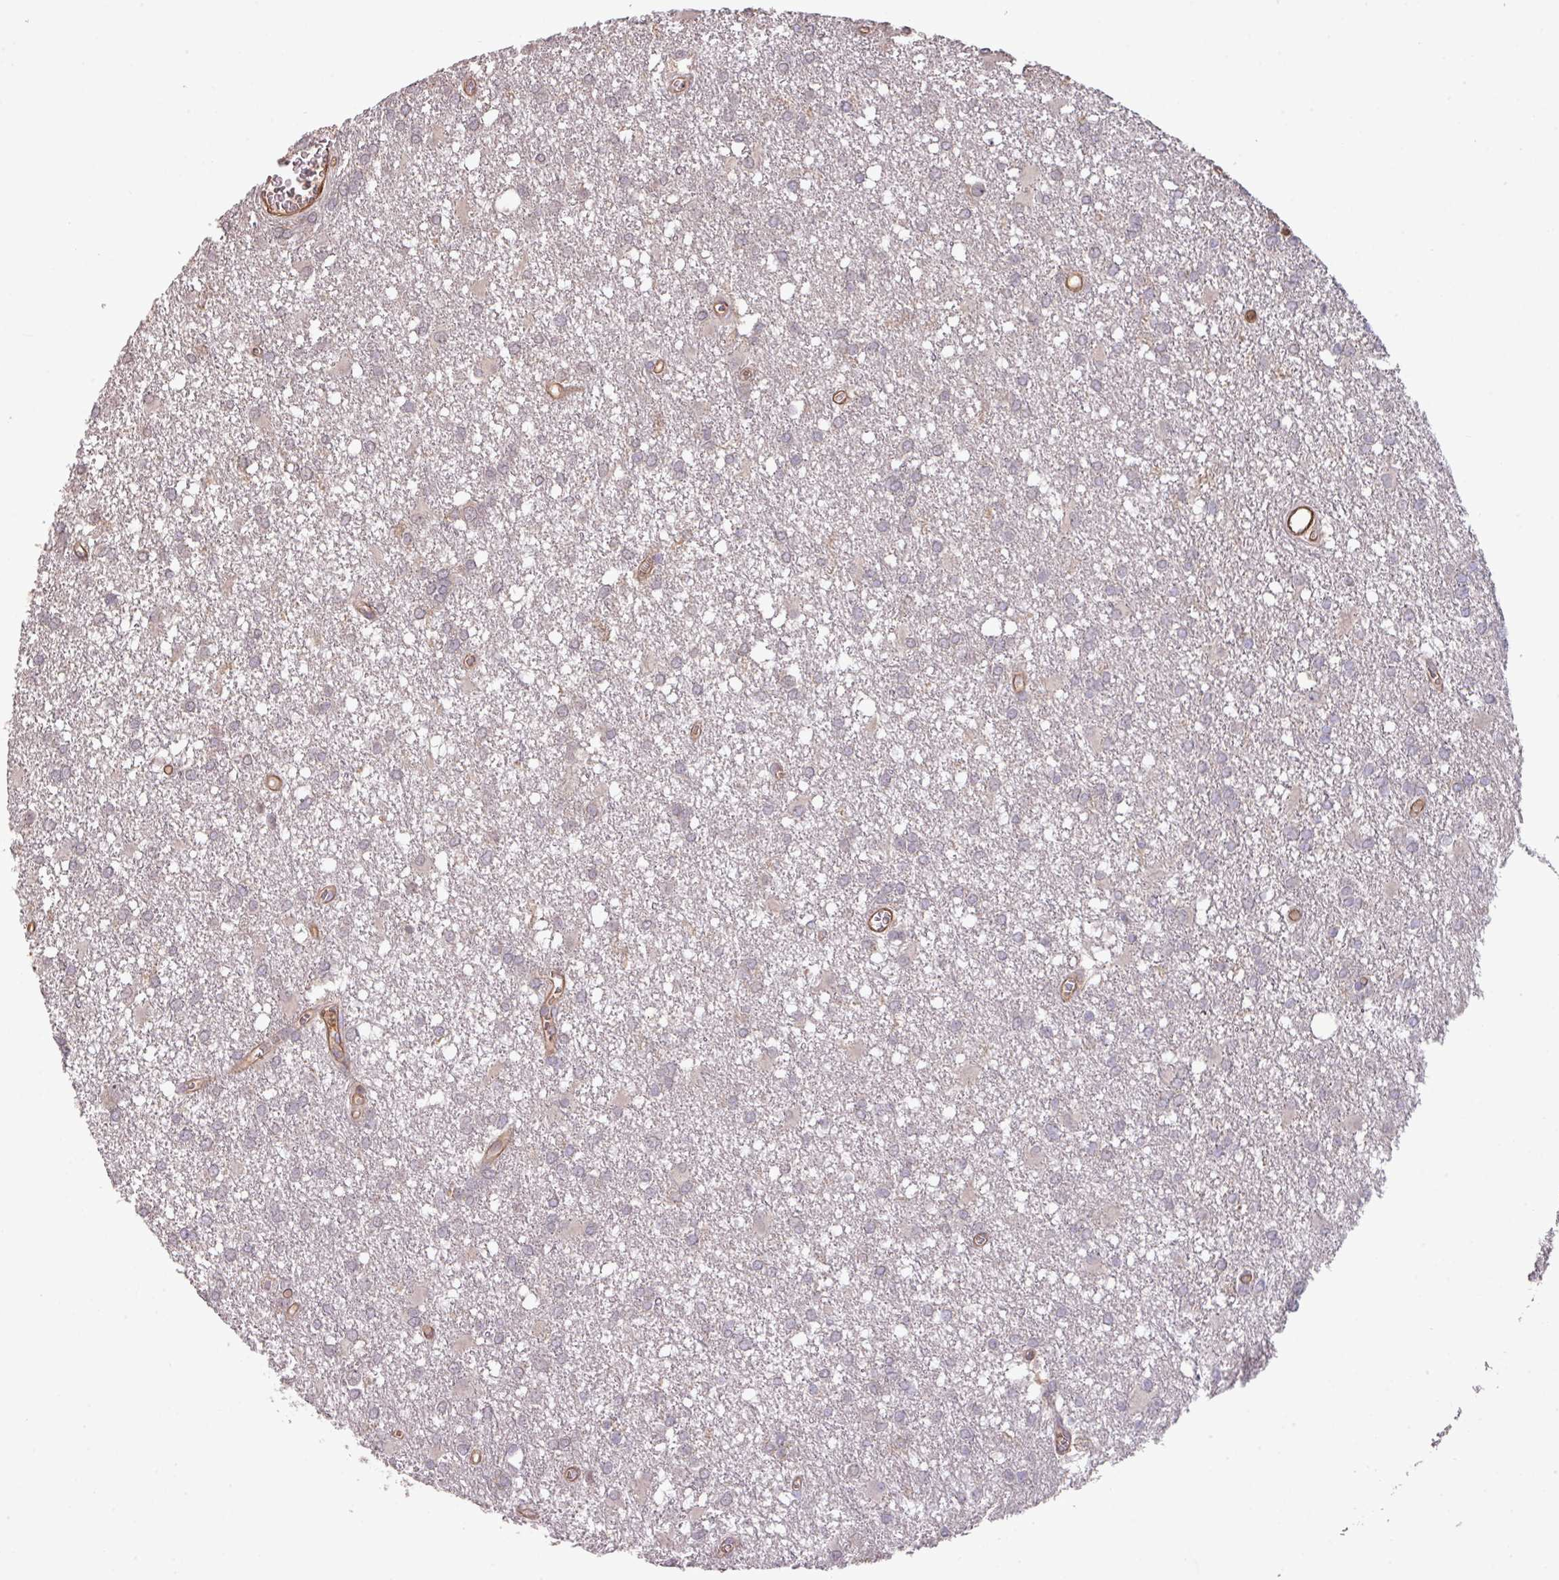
{"staining": {"intensity": "negative", "quantity": "none", "location": "none"}, "tissue": "glioma", "cell_type": "Tumor cells", "image_type": "cancer", "snomed": [{"axis": "morphology", "description": "Glioma, malignant, High grade"}, {"axis": "topography", "description": "Brain"}], "caption": "High magnification brightfield microscopy of glioma stained with DAB (brown) and counterstained with hematoxylin (blue): tumor cells show no significant expression.", "gene": "CALML4", "patient": {"sex": "male", "age": 48}}